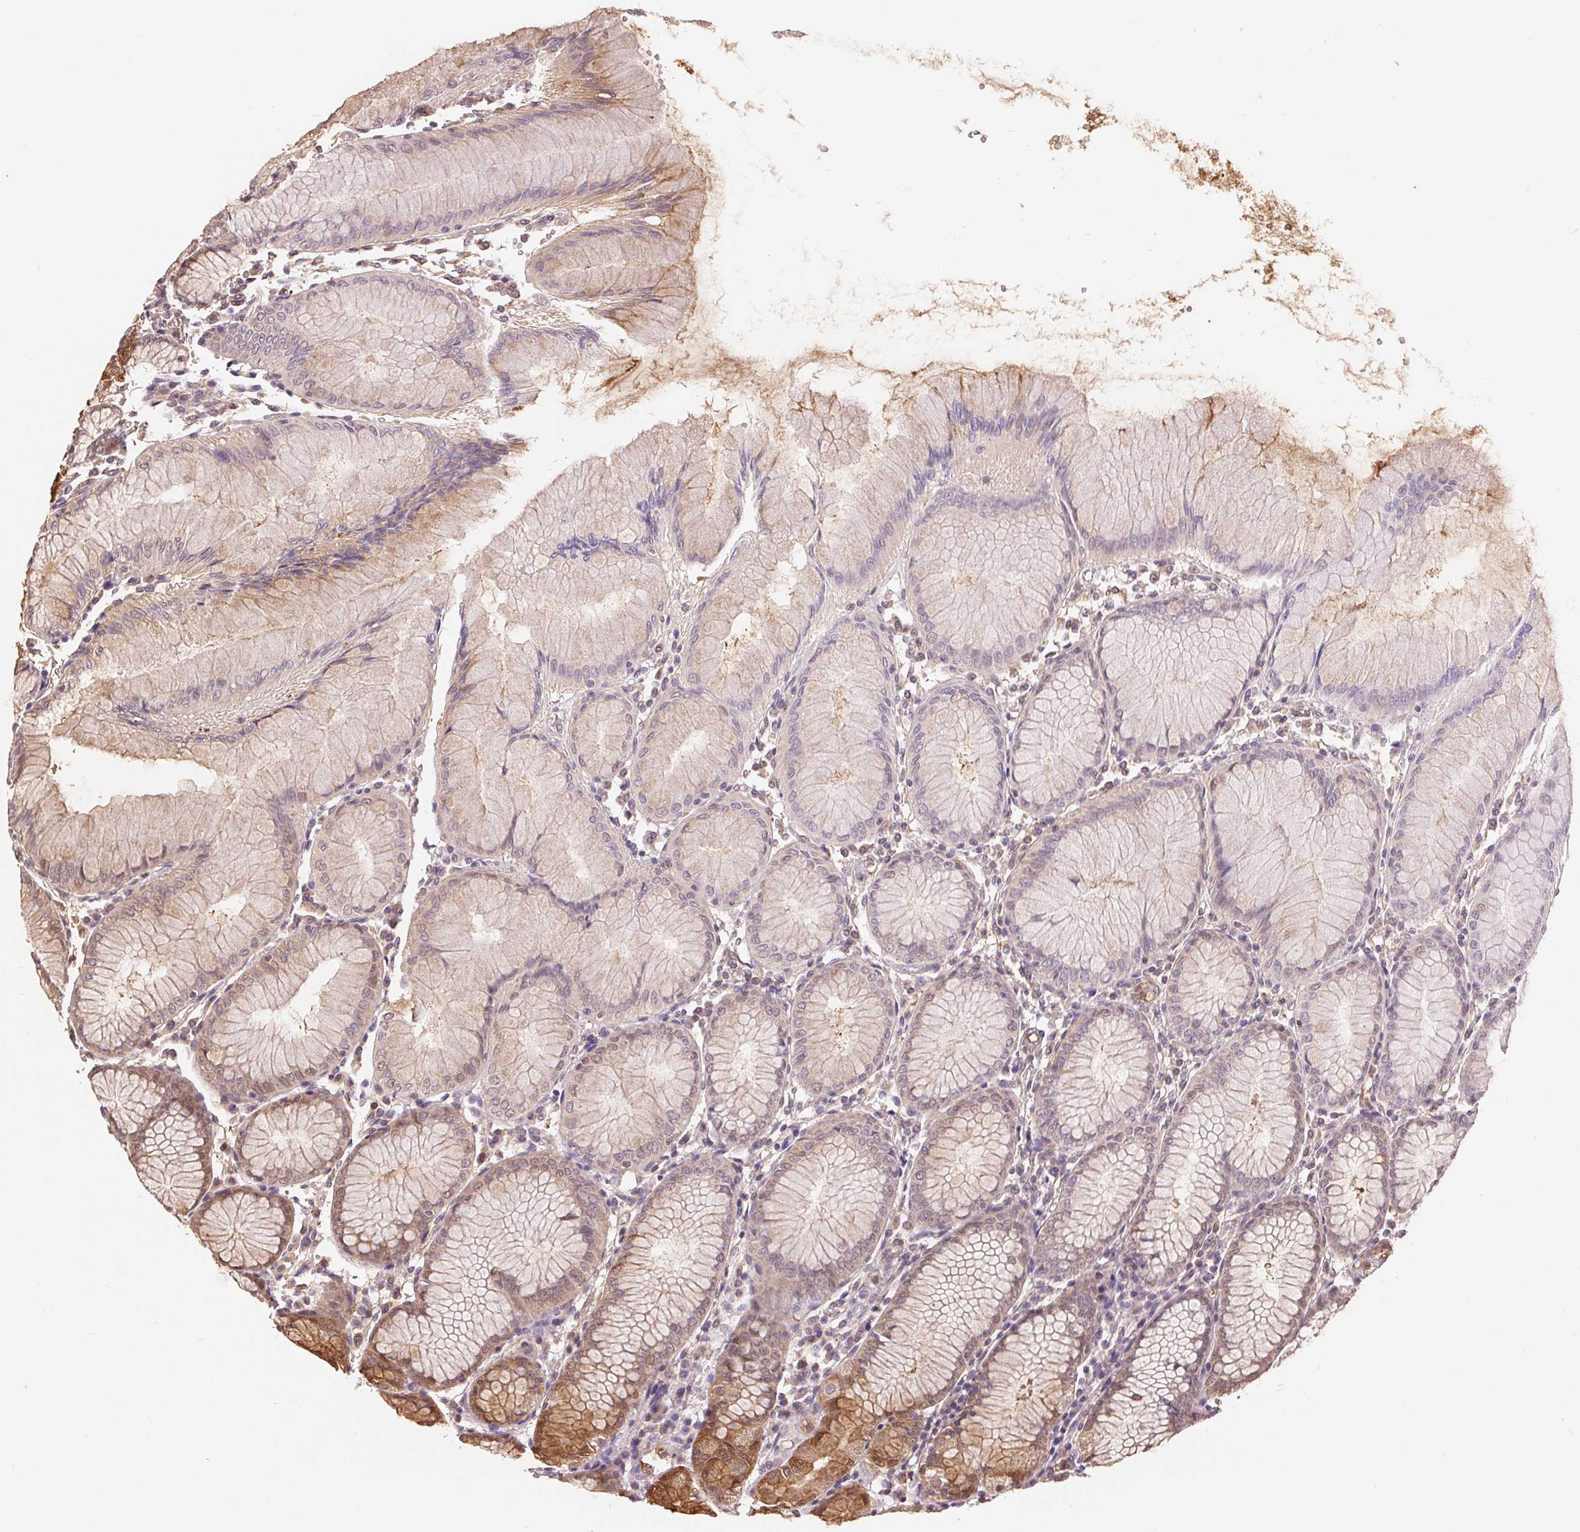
{"staining": {"intensity": "moderate", "quantity": "25%-75%", "location": "cytoplasmic/membranous,nuclear"}, "tissue": "stomach", "cell_type": "Glandular cells", "image_type": "normal", "snomed": [{"axis": "morphology", "description": "Normal tissue, NOS"}, {"axis": "topography", "description": "Stomach"}], "caption": "The photomicrograph displays a brown stain indicating the presence of a protein in the cytoplasmic/membranous,nuclear of glandular cells in stomach.", "gene": "TMEM273", "patient": {"sex": "female", "age": 57}}